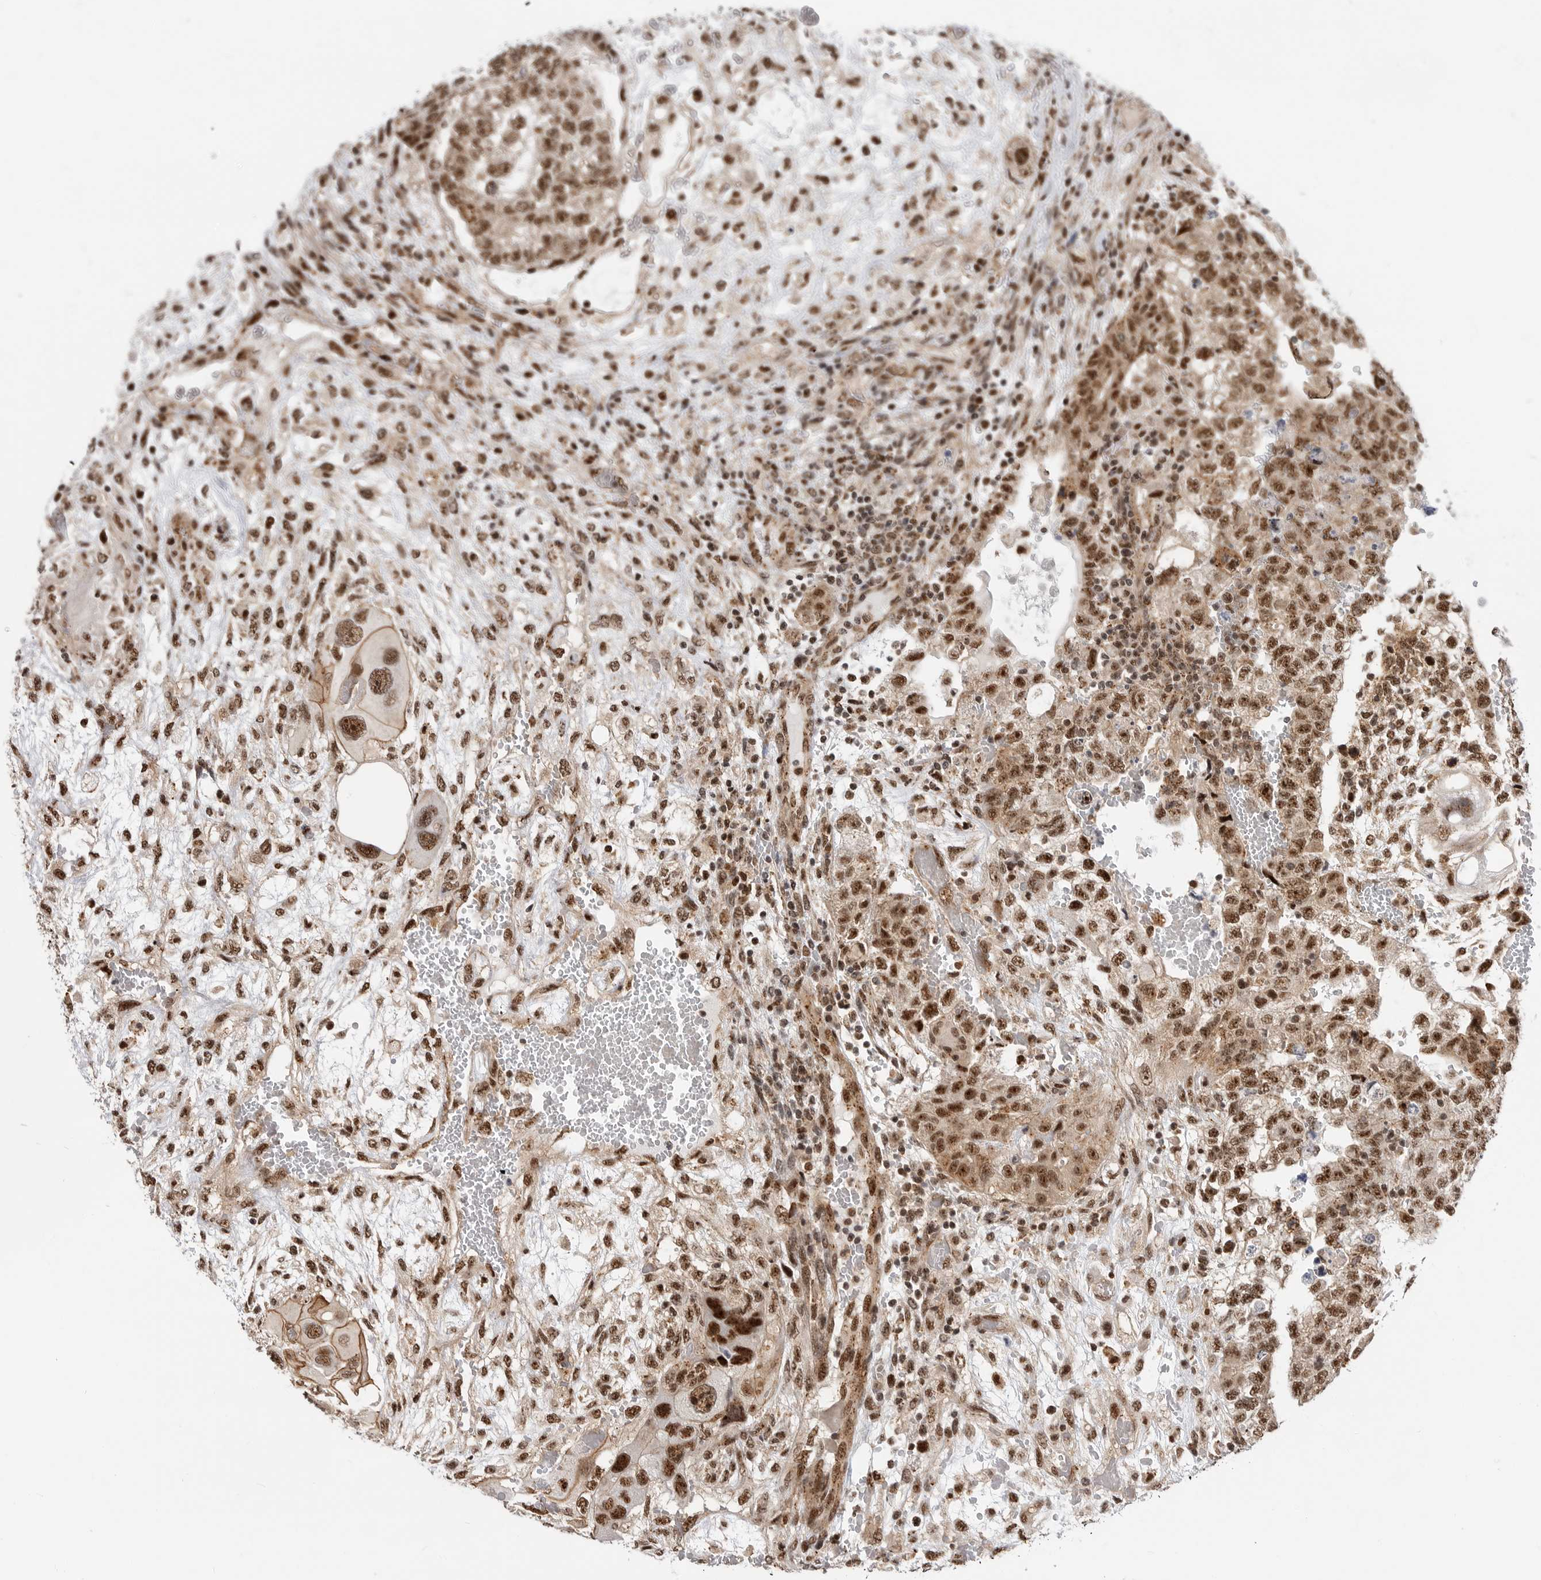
{"staining": {"intensity": "strong", "quantity": ">75%", "location": "nuclear"}, "tissue": "testis cancer", "cell_type": "Tumor cells", "image_type": "cancer", "snomed": [{"axis": "morphology", "description": "Carcinoma, Embryonal, NOS"}, {"axis": "topography", "description": "Testis"}], "caption": "Immunohistochemistry (IHC) of human testis cancer demonstrates high levels of strong nuclear expression in approximately >75% of tumor cells.", "gene": "GPATCH2", "patient": {"sex": "male", "age": 36}}